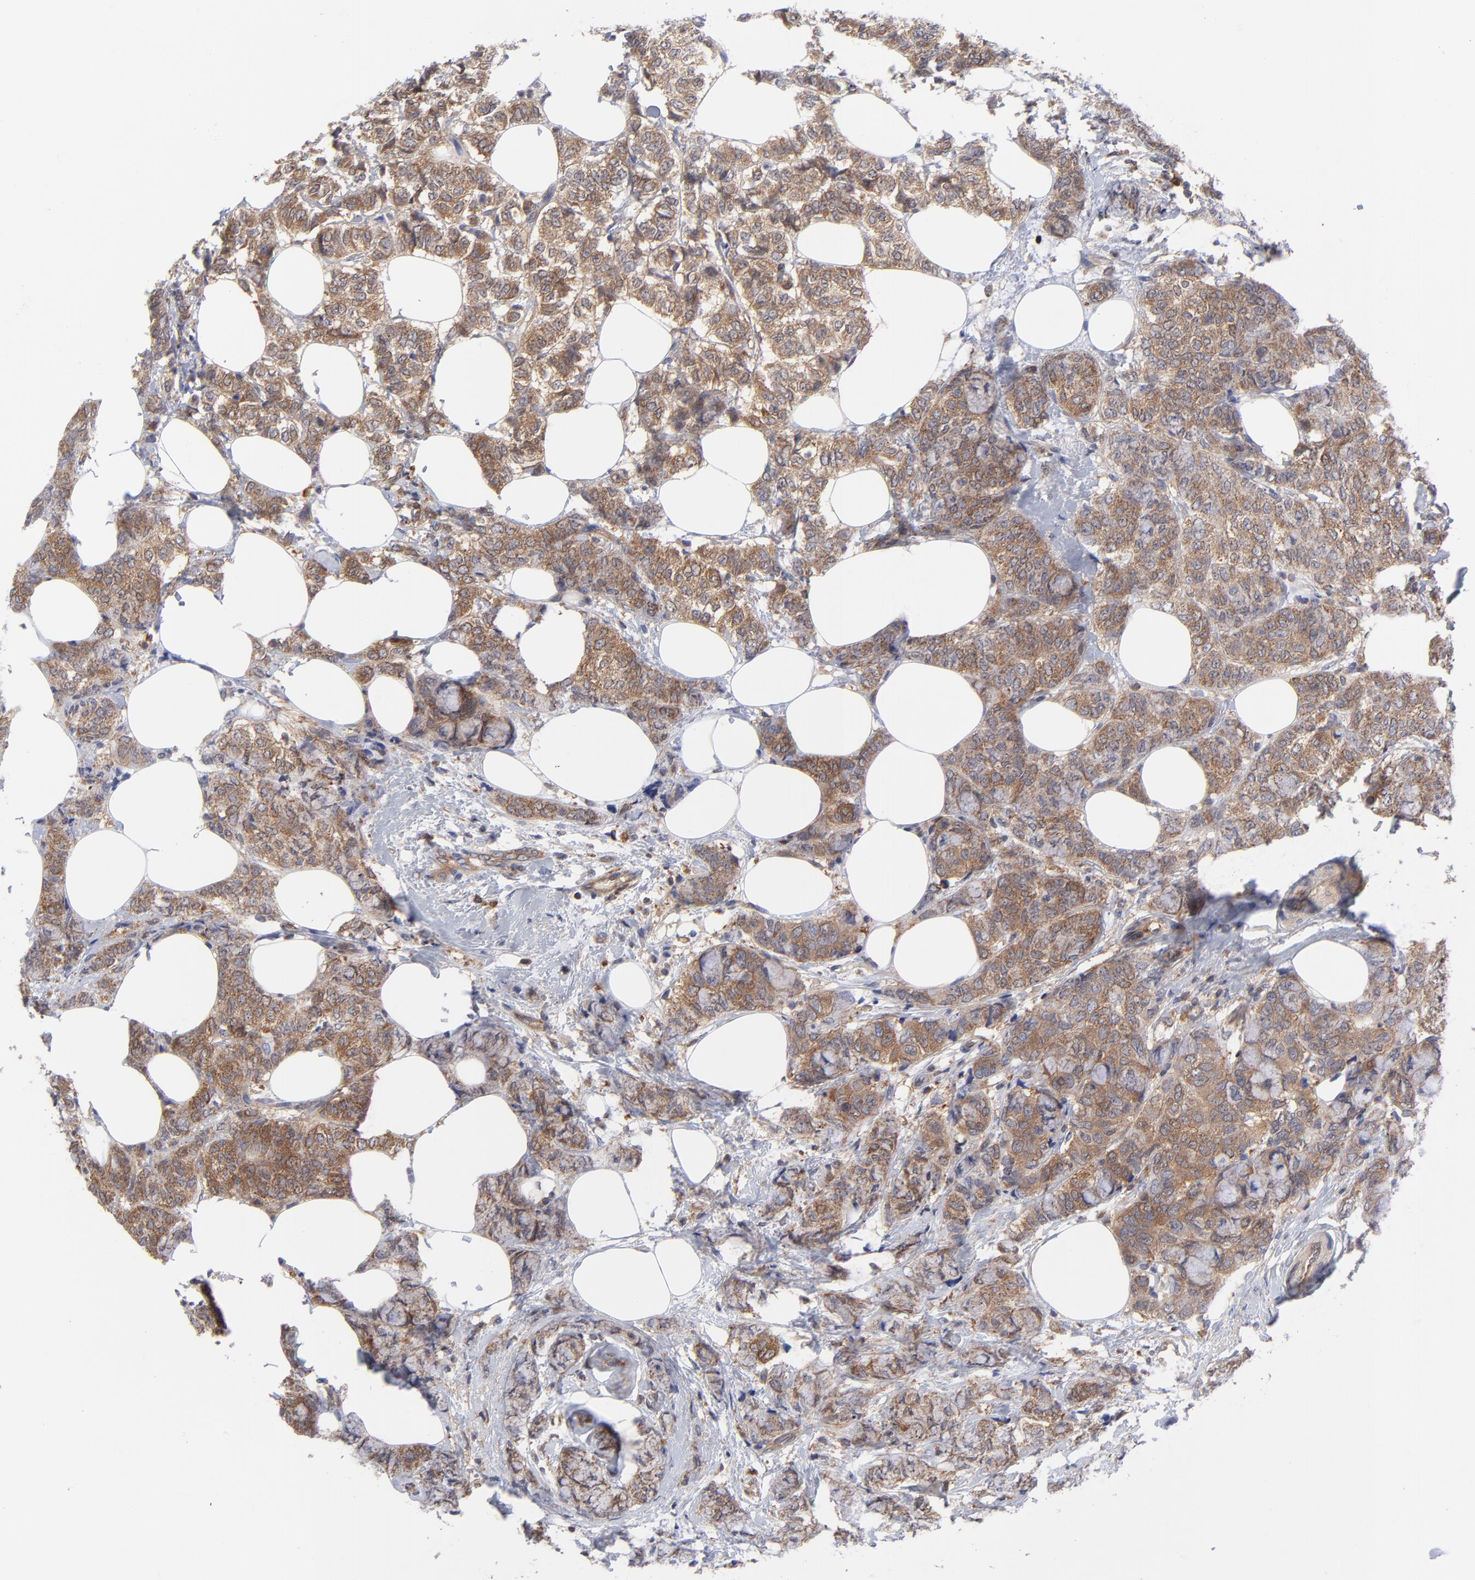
{"staining": {"intensity": "weak", "quantity": ">75%", "location": "cytoplasmic/membranous"}, "tissue": "breast cancer", "cell_type": "Tumor cells", "image_type": "cancer", "snomed": [{"axis": "morphology", "description": "Lobular carcinoma"}, {"axis": "topography", "description": "Breast"}], "caption": "This is a photomicrograph of immunohistochemistry (IHC) staining of breast lobular carcinoma, which shows weak staining in the cytoplasmic/membranous of tumor cells.", "gene": "NFKBIA", "patient": {"sex": "female", "age": 60}}